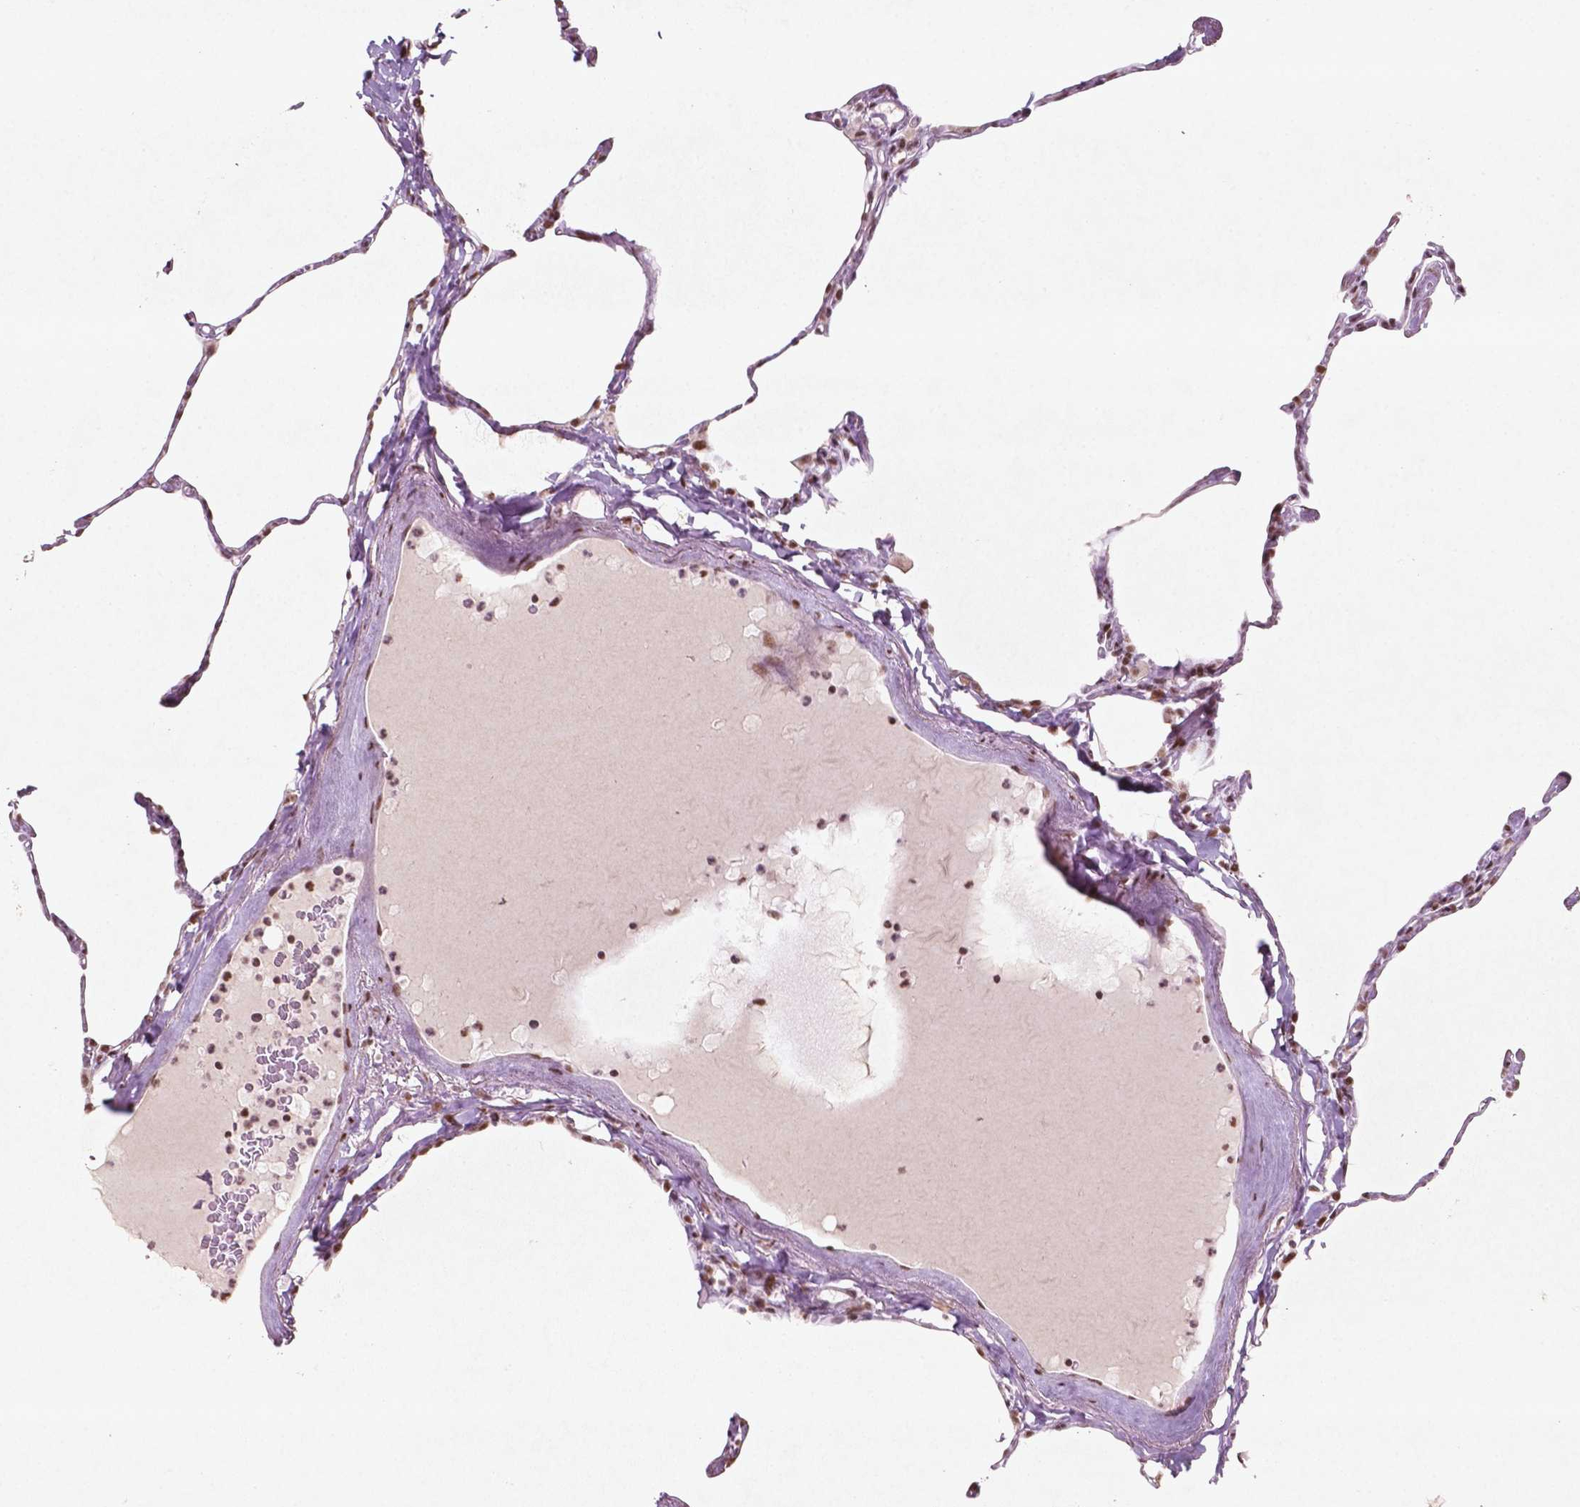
{"staining": {"intensity": "moderate", "quantity": ">75%", "location": "nuclear"}, "tissue": "lung", "cell_type": "Alveolar cells", "image_type": "normal", "snomed": [{"axis": "morphology", "description": "Normal tissue, NOS"}, {"axis": "topography", "description": "Lung"}], "caption": "Protein expression analysis of benign lung exhibits moderate nuclear positivity in about >75% of alveolar cells. Nuclei are stained in blue.", "gene": "HMG20B", "patient": {"sex": "male", "age": 65}}